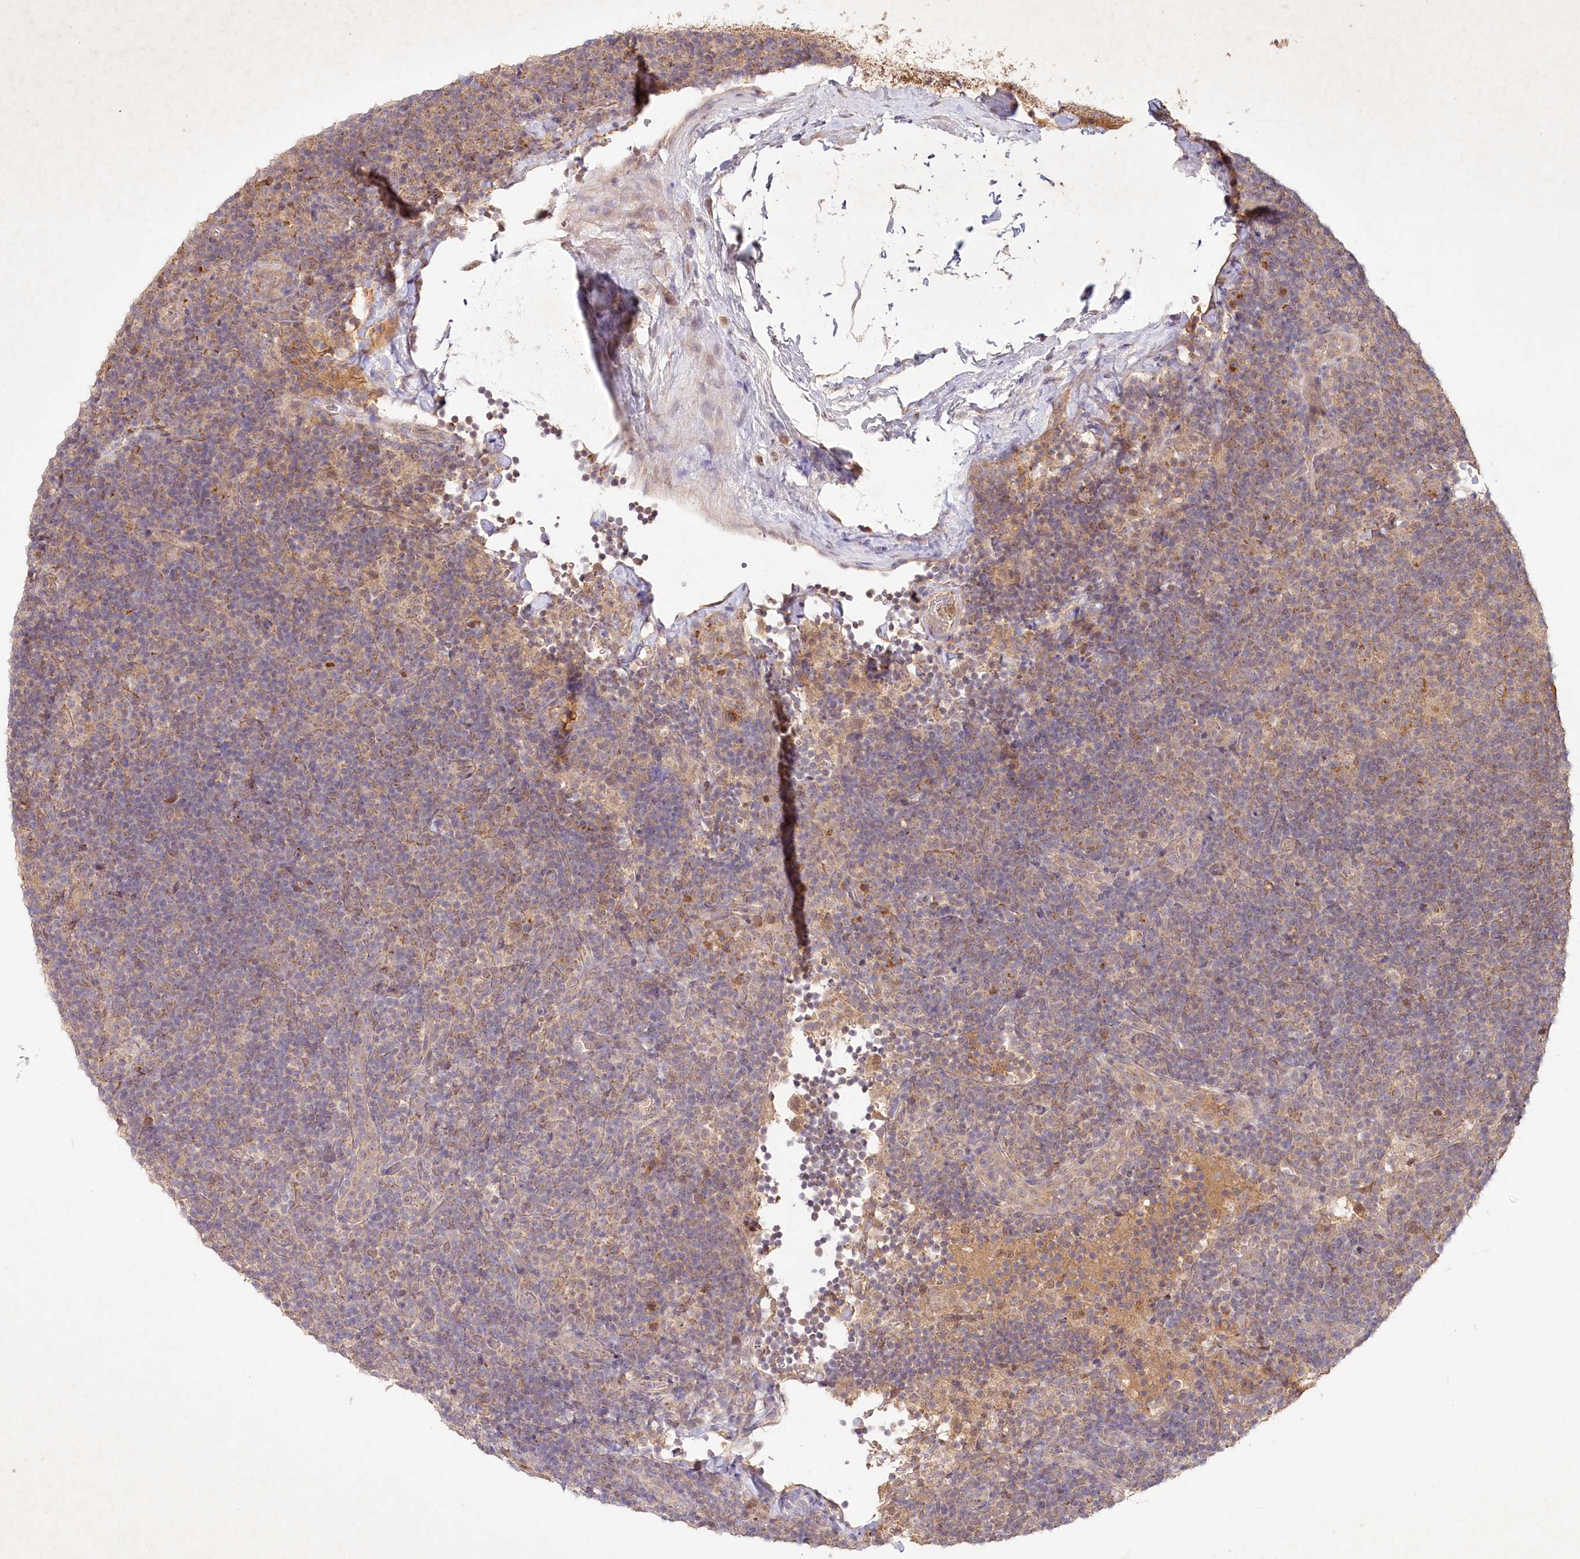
{"staining": {"intensity": "moderate", "quantity": "25%-75%", "location": "cytoplasmic/membranous"}, "tissue": "lymphoma", "cell_type": "Tumor cells", "image_type": "cancer", "snomed": [{"axis": "morphology", "description": "Hodgkin's disease, NOS"}, {"axis": "topography", "description": "Lymph node"}], "caption": "Hodgkin's disease was stained to show a protein in brown. There is medium levels of moderate cytoplasmic/membranous positivity in approximately 25%-75% of tumor cells. Using DAB (3,3'-diaminobenzidine) (brown) and hematoxylin (blue) stains, captured at high magnification using brightfield microscopy.", "gene": "IRAK1BP1", "patient": {"sex": "female", "age": 57}}